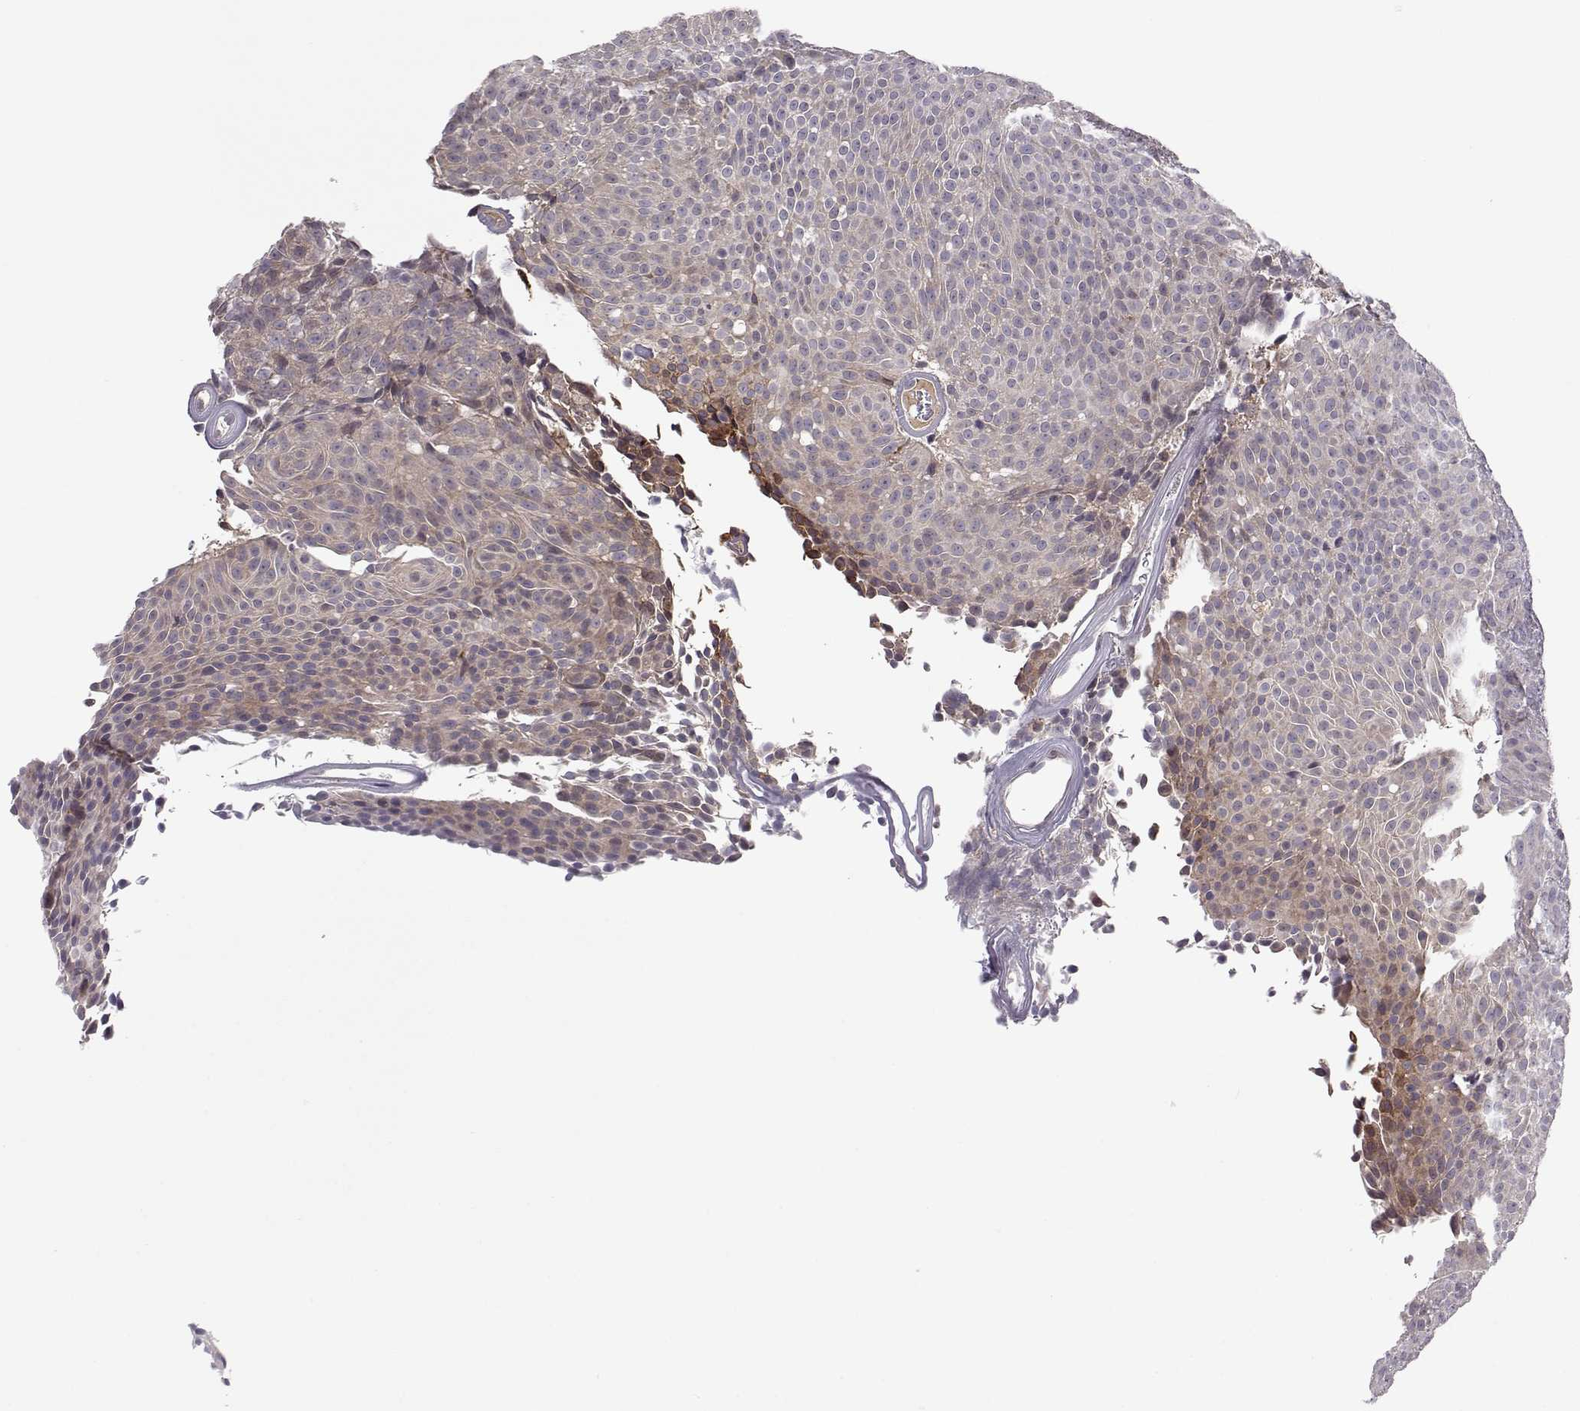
{"staining": {"intensity": "weak", "quantity": "<25%", "location": "cytoplasmic/membranous"}, "tissue": "urothelial cancer", "cell_type": "Tumor cells", "image_type": "cancer", "snomed": [{"axis": "morphology", "description": "Urothelial carcinoma, Low grade"}, {"axis": "topography", "description": "Urinary bladder"}], "caption": "There is no significant positivity in tumor cells of low-grade urothelial carcinoma. (Immunohistochemistry (ihc), brightfield microscopy, high magnification).", "gene": "NPVF", "patient": {"sex": "male", "age": 77}}